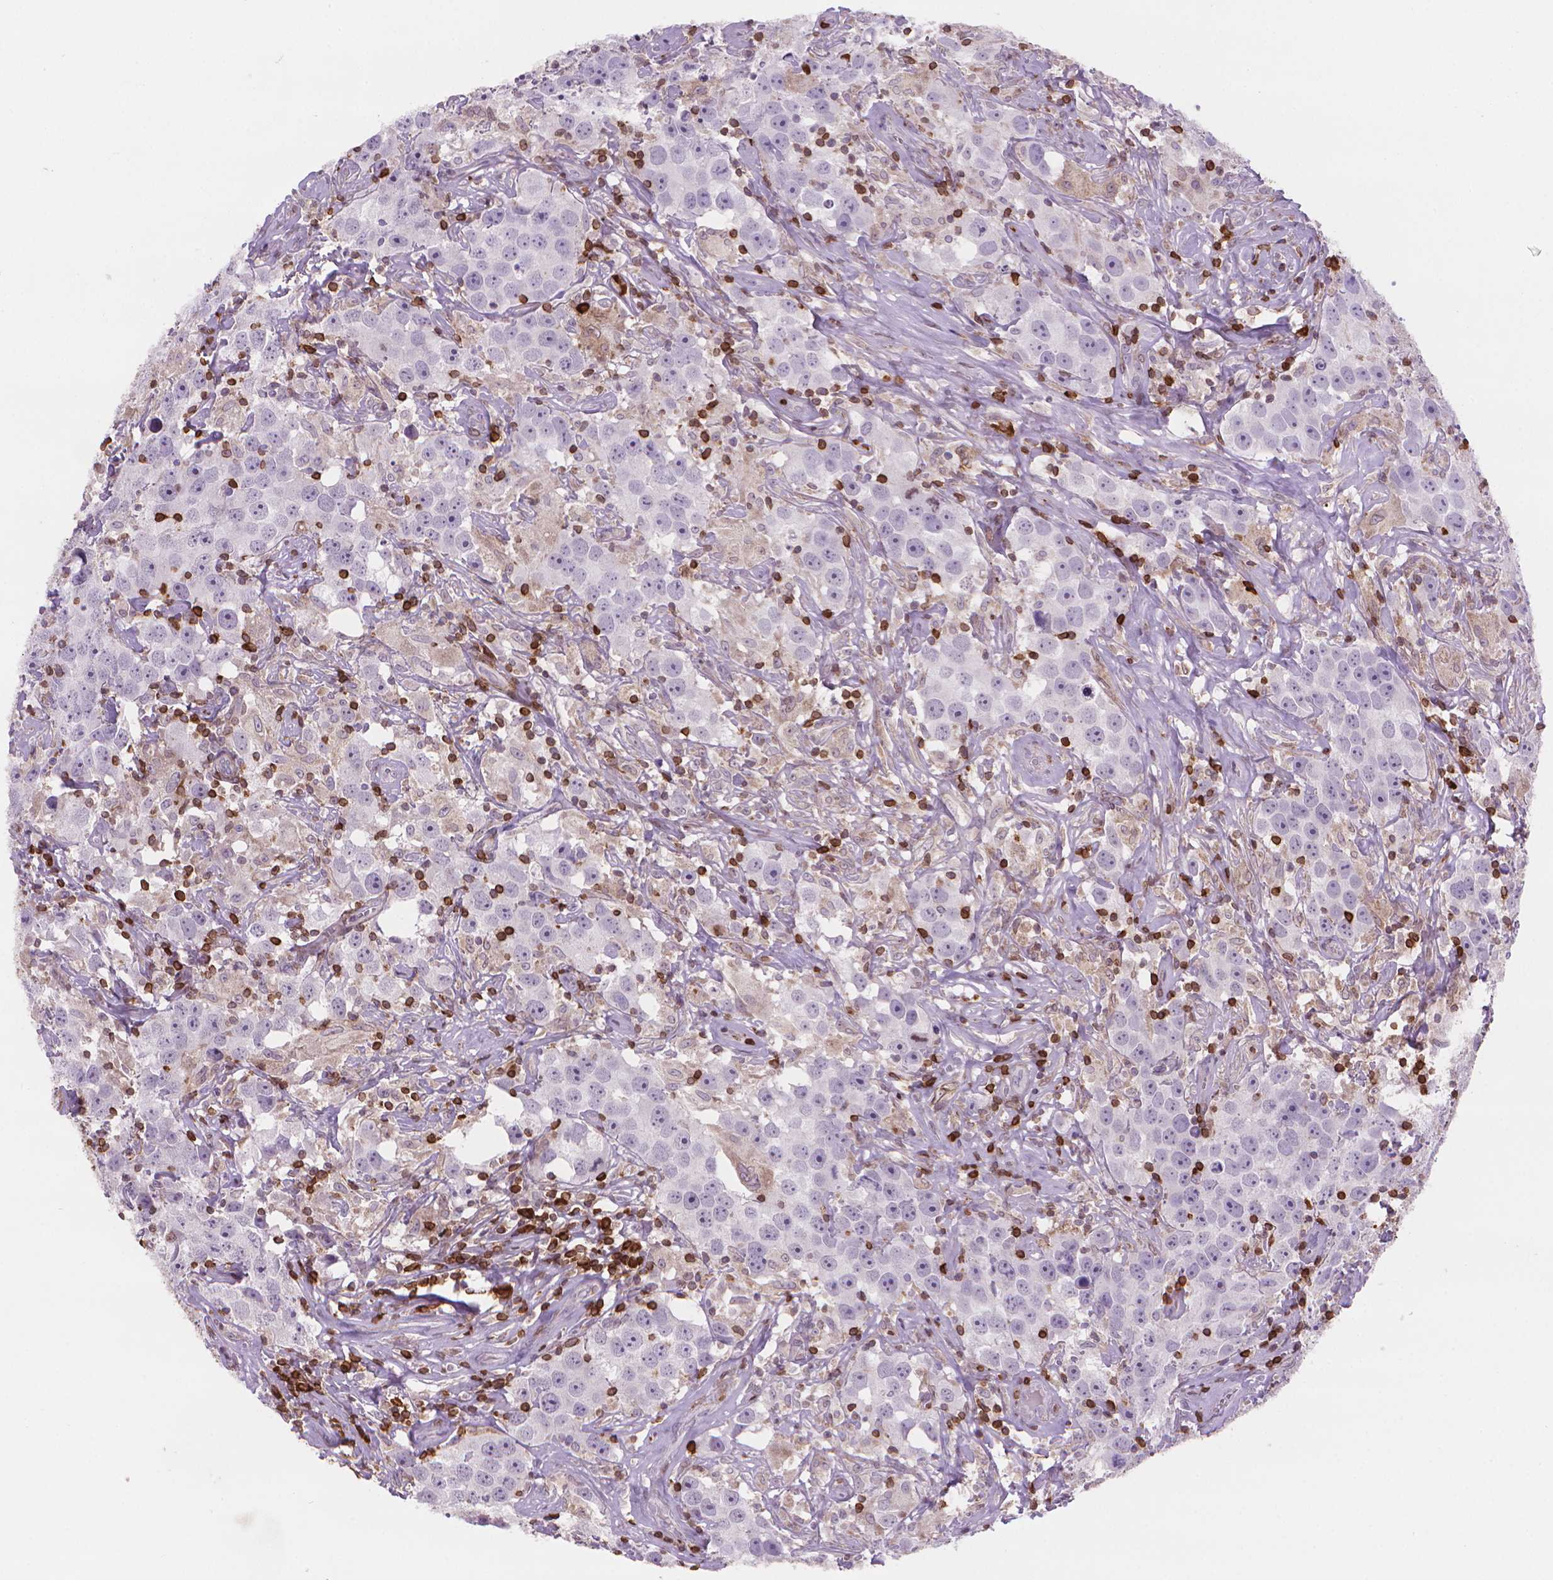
{"staining": {"intensity": "negative", "quantity": "none", "location": "none"}, "tissue": "testis cancer", "cell_type": "Tumor cells", "image_type": "cancer", "snomed": [{"axis": "morphology", "description": "Seminoma, NOS"}, {"axis": "topography", "description": "Testis"}], "caption": "DAB (3,3'-diaminobenzidine) immunohistochemical staining of testis seminoma shows no significant expression in tumor cells. (Brightfield microscopy of DAB immunohistochemistry (IHC) at high magnification).", "gene": "BCL2", "patient": {"sex": "male", "age": 49}}